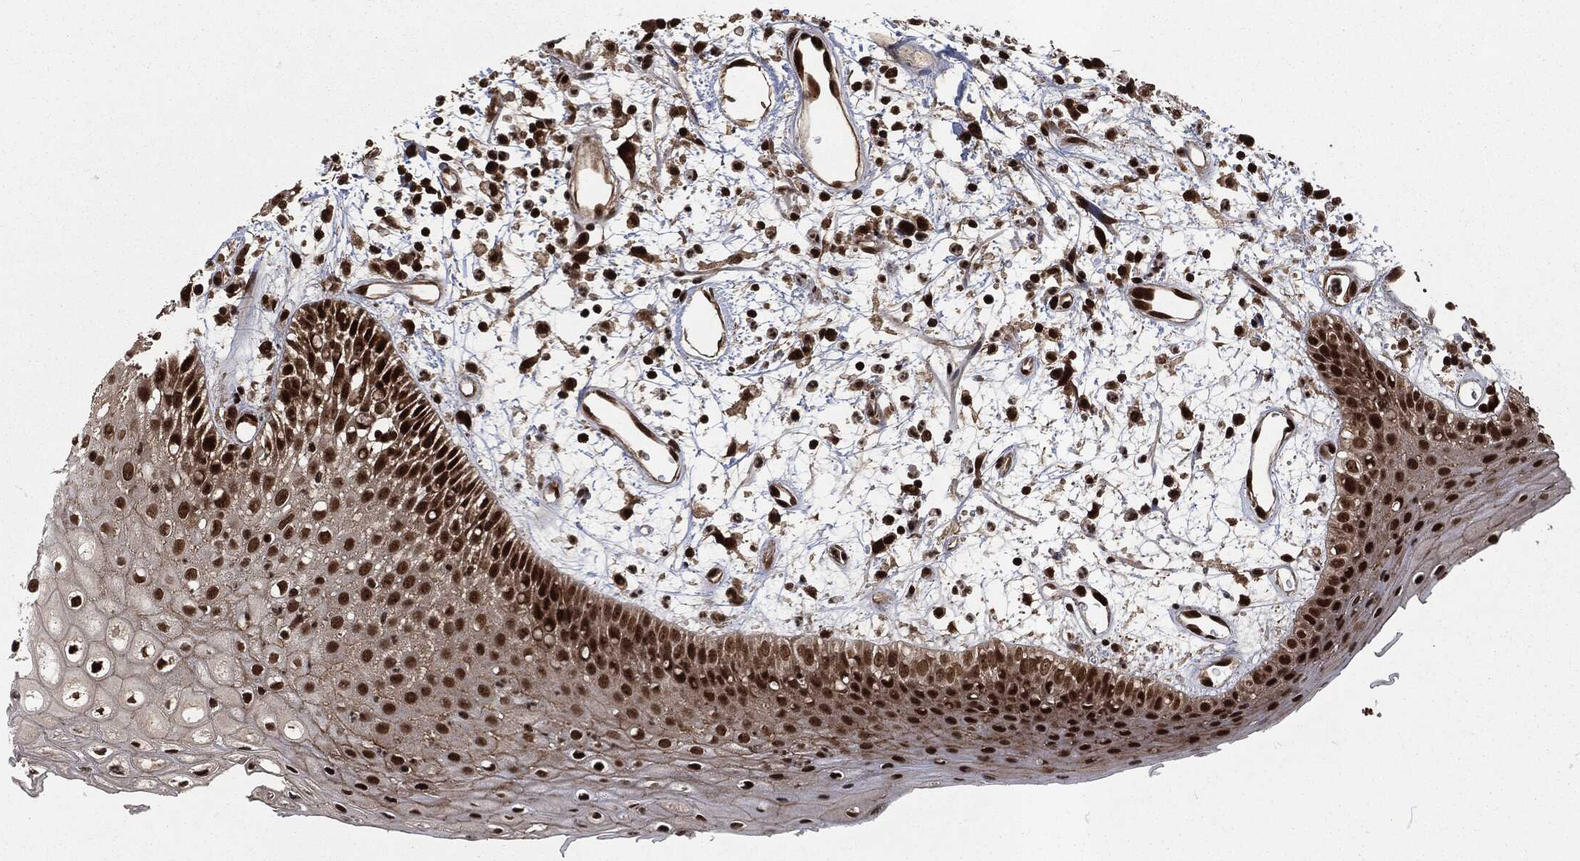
{"staining": {"intensity": "strong", "quantity": ">75%", "location": "nuclear"}, "tissue": "oral mucosa", "cell_type": "Squamous epithelial cells", "image_type": "normal", "snomed": [{"axis": "morphology", "description": "Normal tissue, NOS"}, {"axis": "morphology", "description": "Squamous cell carcinoma, NOS"}, {"axis": "topography", "description": "Skeletal muscle"}, {"axis": "topography", "description": "Oral tissue"}, {"axis": "topography", "description": "Head-Neck"}], "caption": "Immunohistochemistry image of normal human oral mucosa stained for a protein (brown), which displays high levels of strong nuclear positivity in approximately >75% of squamous epithelial cells.", "gene": "NGRN", "patient": {"sex": "female", "age": 84}}